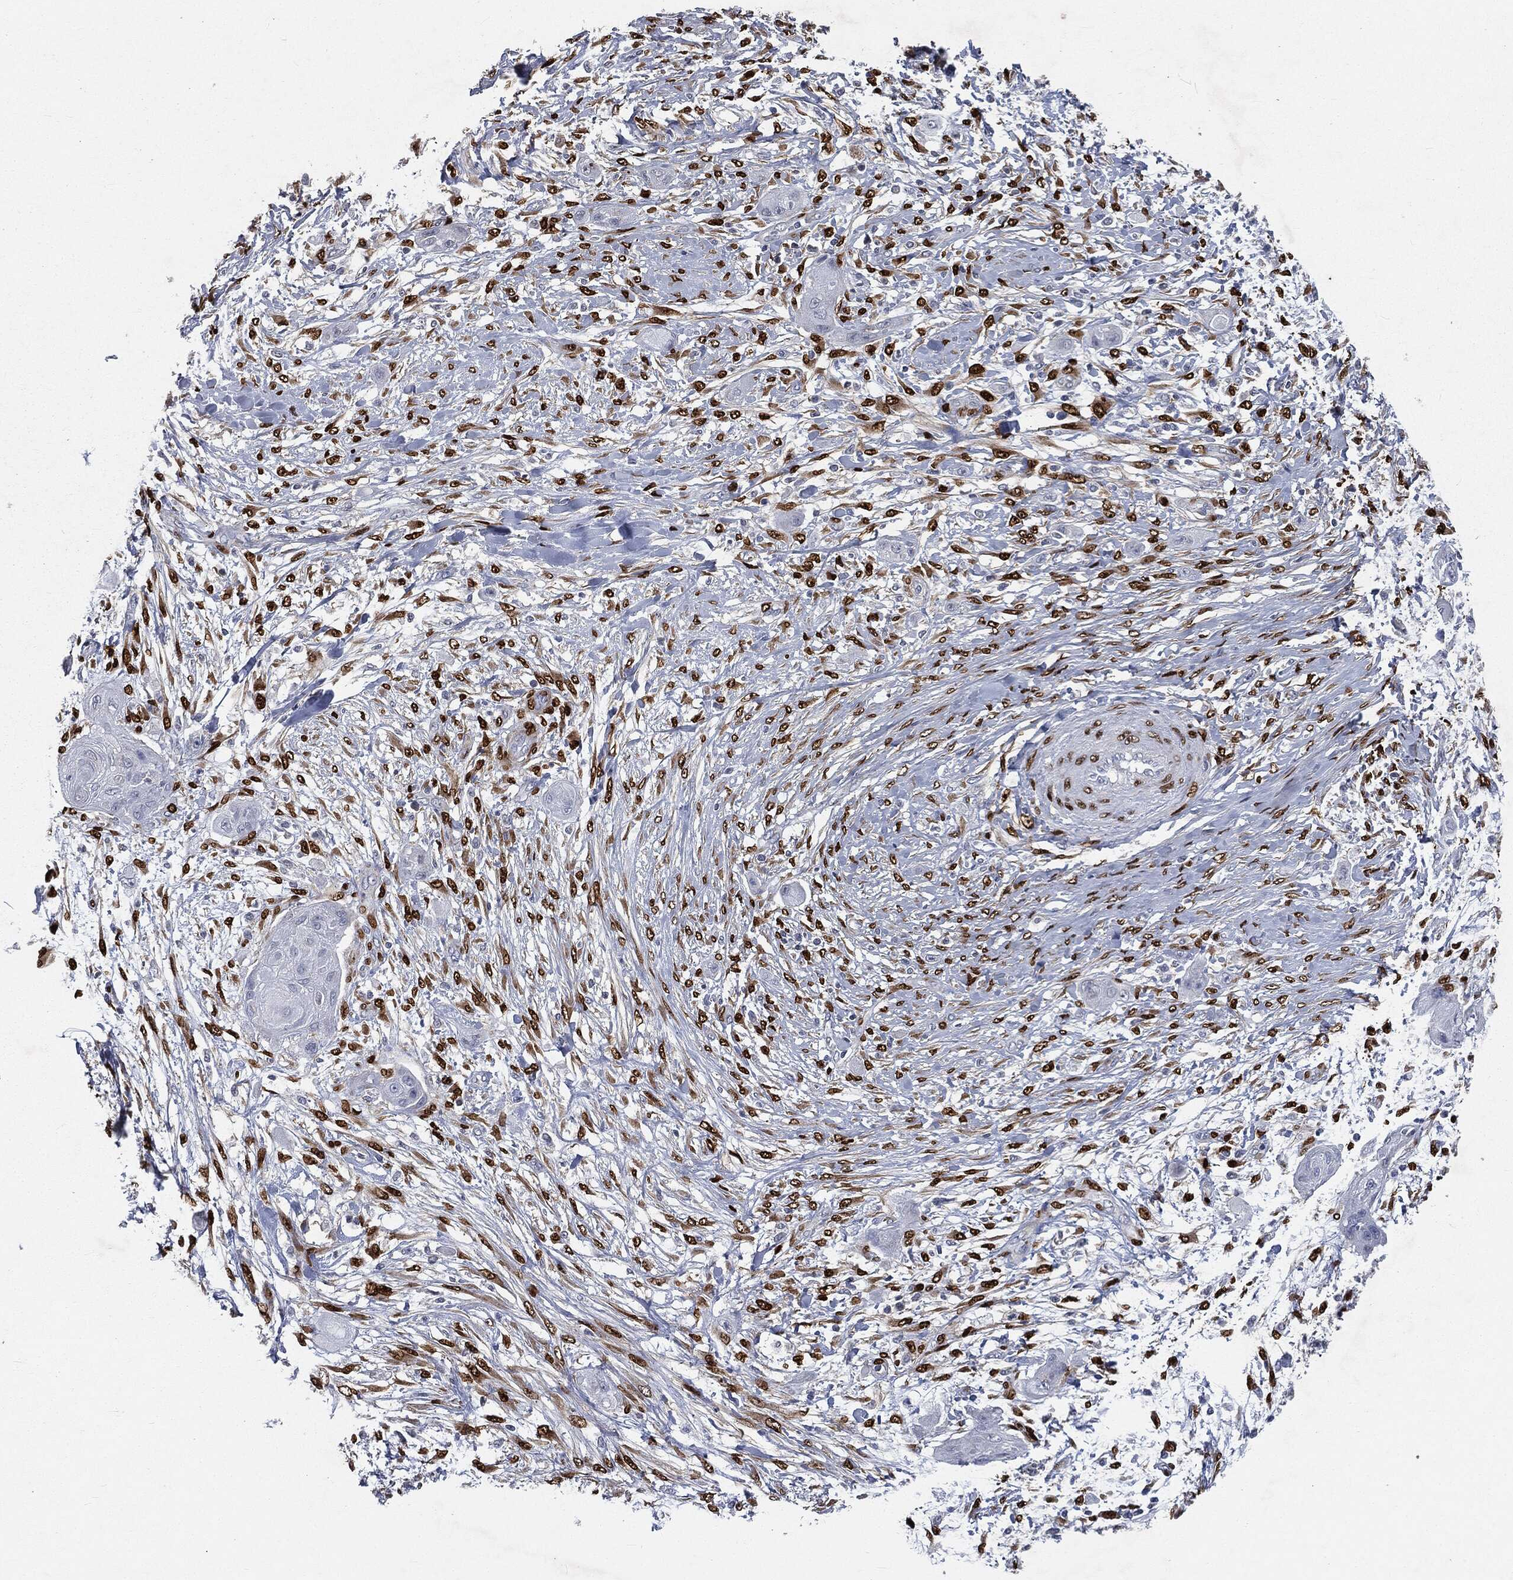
{"staining": {"intensity": "negative", "quantity": "none", "location": "none"}, "tissue": "skin cancer", "cell_type": "Tumor cells", "image_type": "cancer", "snomed": [{"axis": "morphology", "description": "Squamous cell carcinoma, NOS"}, {"axis": "topography", "description": "Skin"}], "caption": "IHC photomicrograph of skin squamous cell carcinoma stained for a protein (brown), which exhibits no expression in tumor cells.", "gene": "CASD1", "patient": {"sex": "male", "age": 62}}